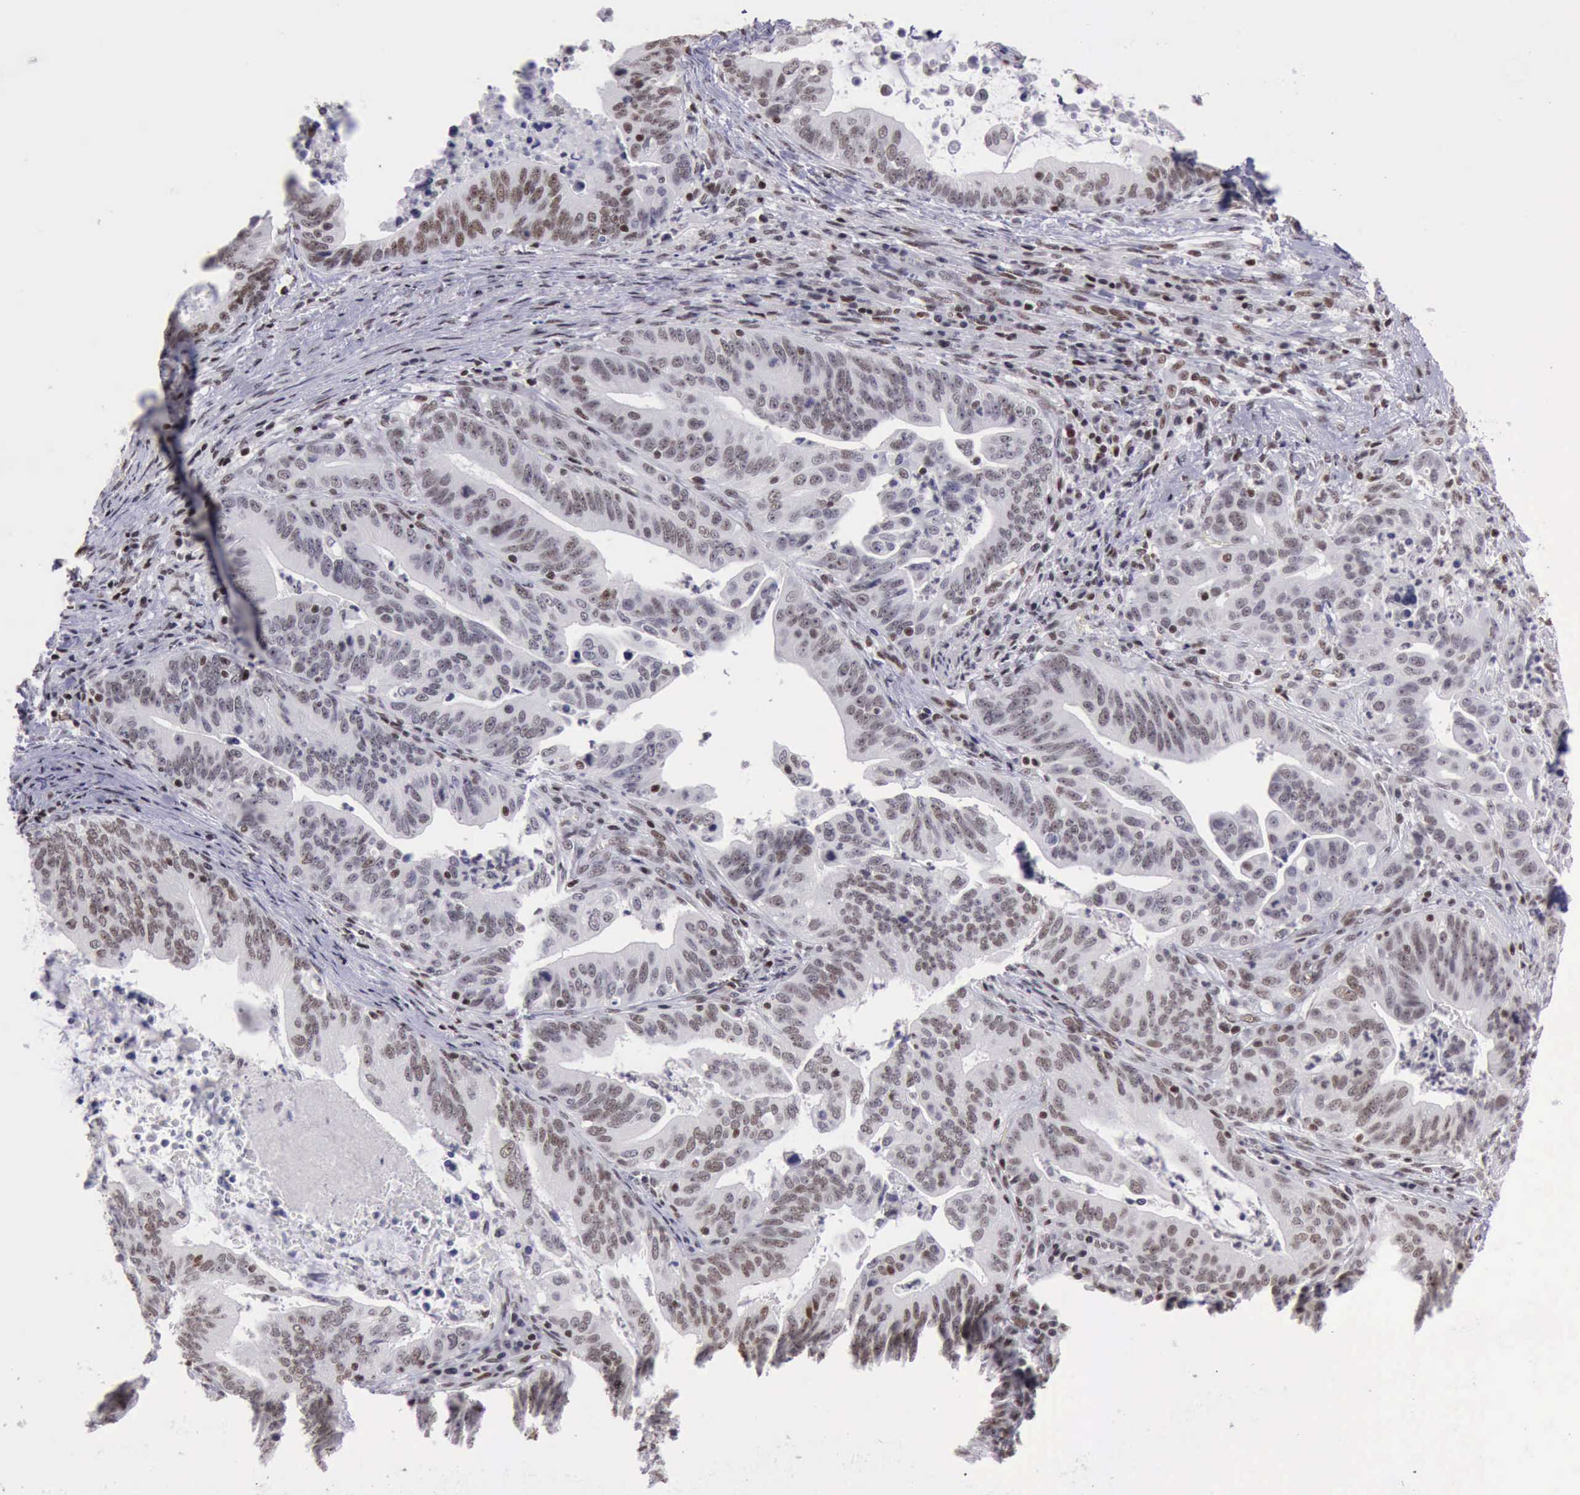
{"staining": {"intensity": "moderate", "quantity": "25%-75%", "location": "nuclear"}, "tissue": "stomach cancer", "cell_type": "Tumor cells", "image_type": "cancer", "snomed": [{"axis": "morphology", "description": "Adenocarcinoma, NOS"}, {"axis": "topography", "description": "Stomach, upper"}], "caption": "IHC image of neoplastic tissue: human stomach adenocarcinoma stained using immunohistochemistry (IHC) displays medium levels of moderate protein expression localized specifically in the nuclear of tumor cells, appearing as a nuclear brown color.", "gene": "YY1", "patient": {"sex": "female", "age": 50}}